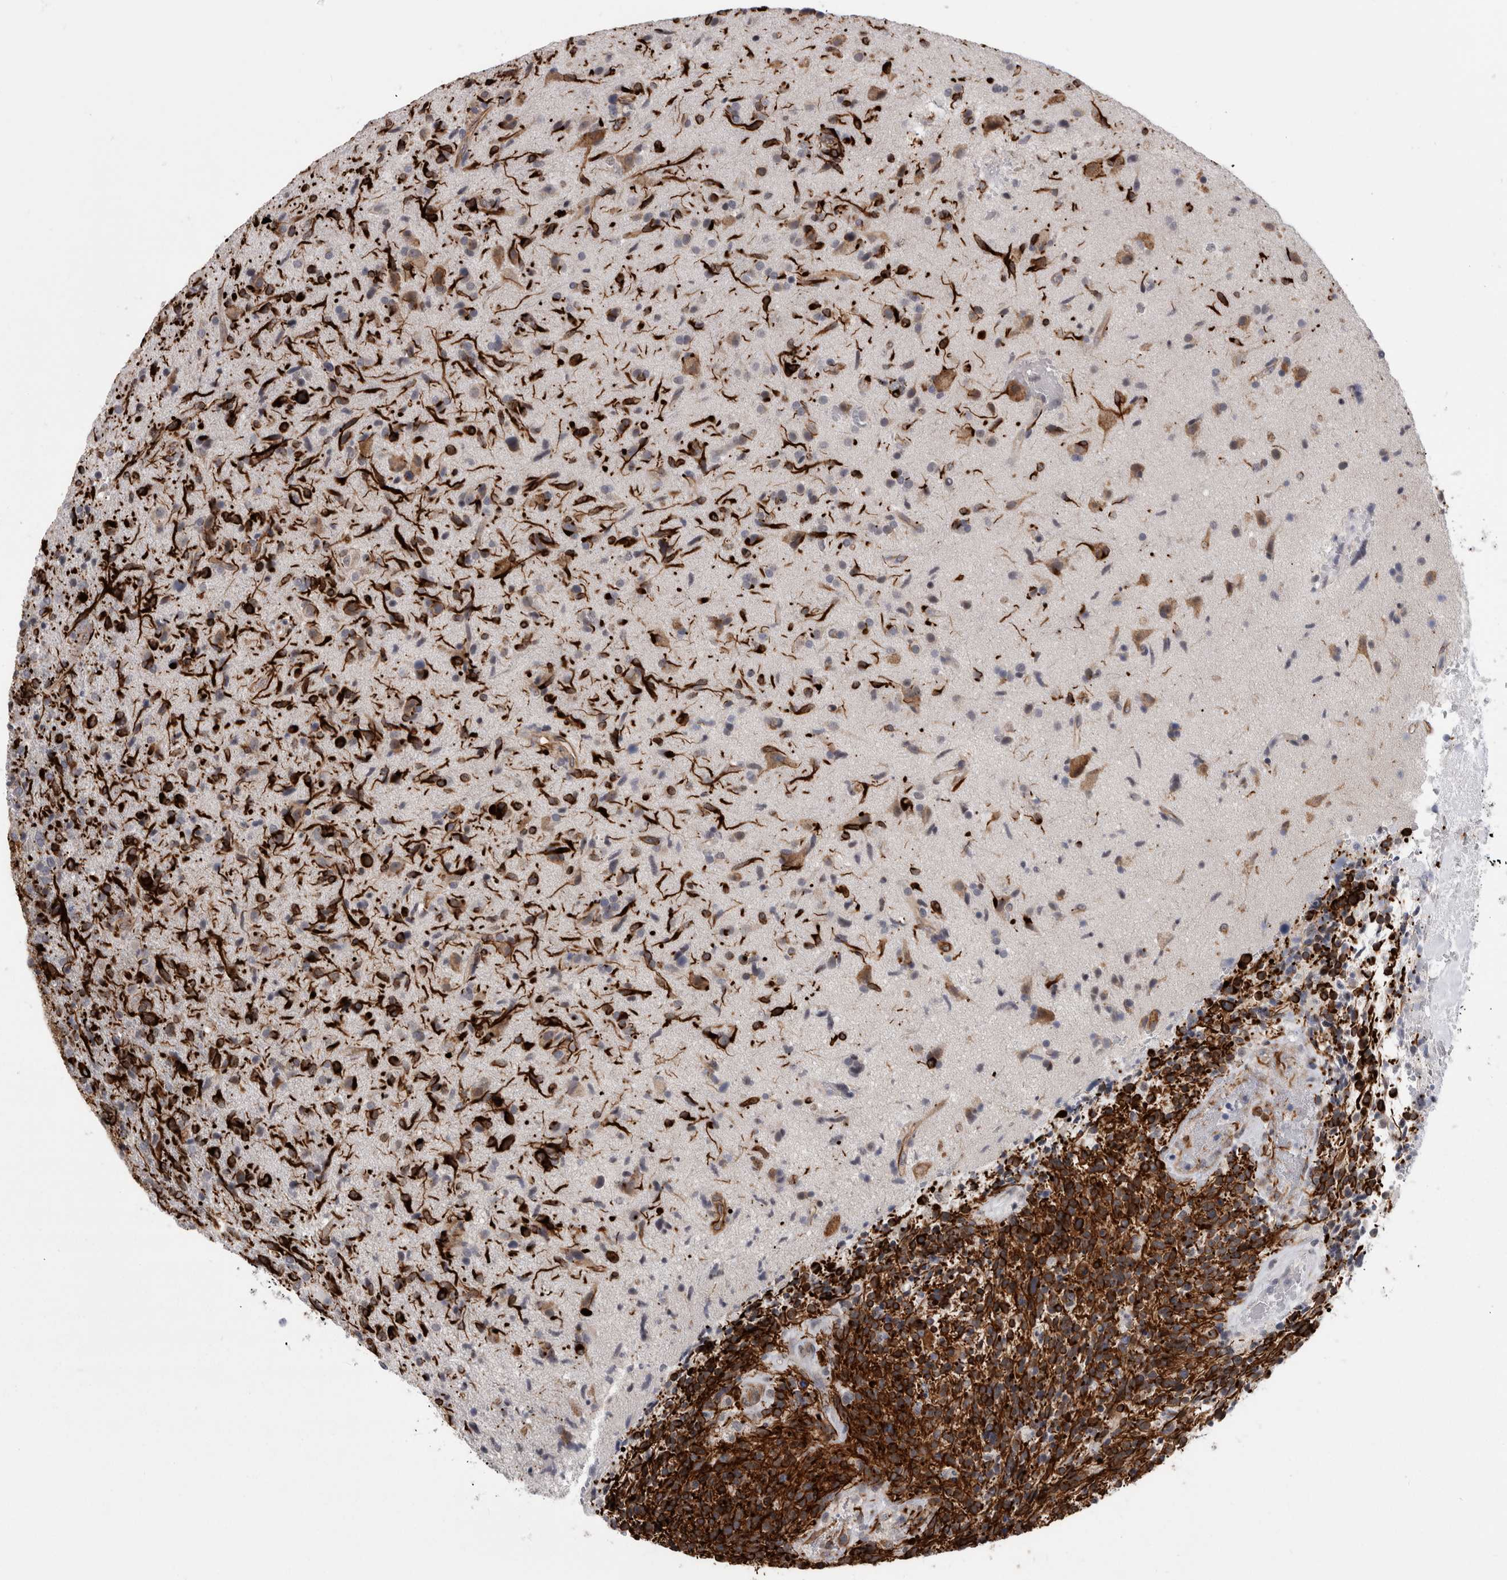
{"staining": {"intensity": "moderate", "quantity": "25%-75%", "location": "cytoplasmic/membranous"}, "tissue": "glioma", "cell_type": "Tumor cells", "image_type": "cancer", "snomed": [{"axis": "morphology", "description": "Glioma, malignant, High grade"}, {"axis": "topography", "description": "Brain"}], "caption": "A high-resolution histopathology image shows immunohistochemistry staining of glioma, which demonstrates moderate cytoplasmic/membranous expression in approximately 25%-75% of tumor cells.", "gene": "FAM83H", "patient": {"sex": "male", "age": 72}}